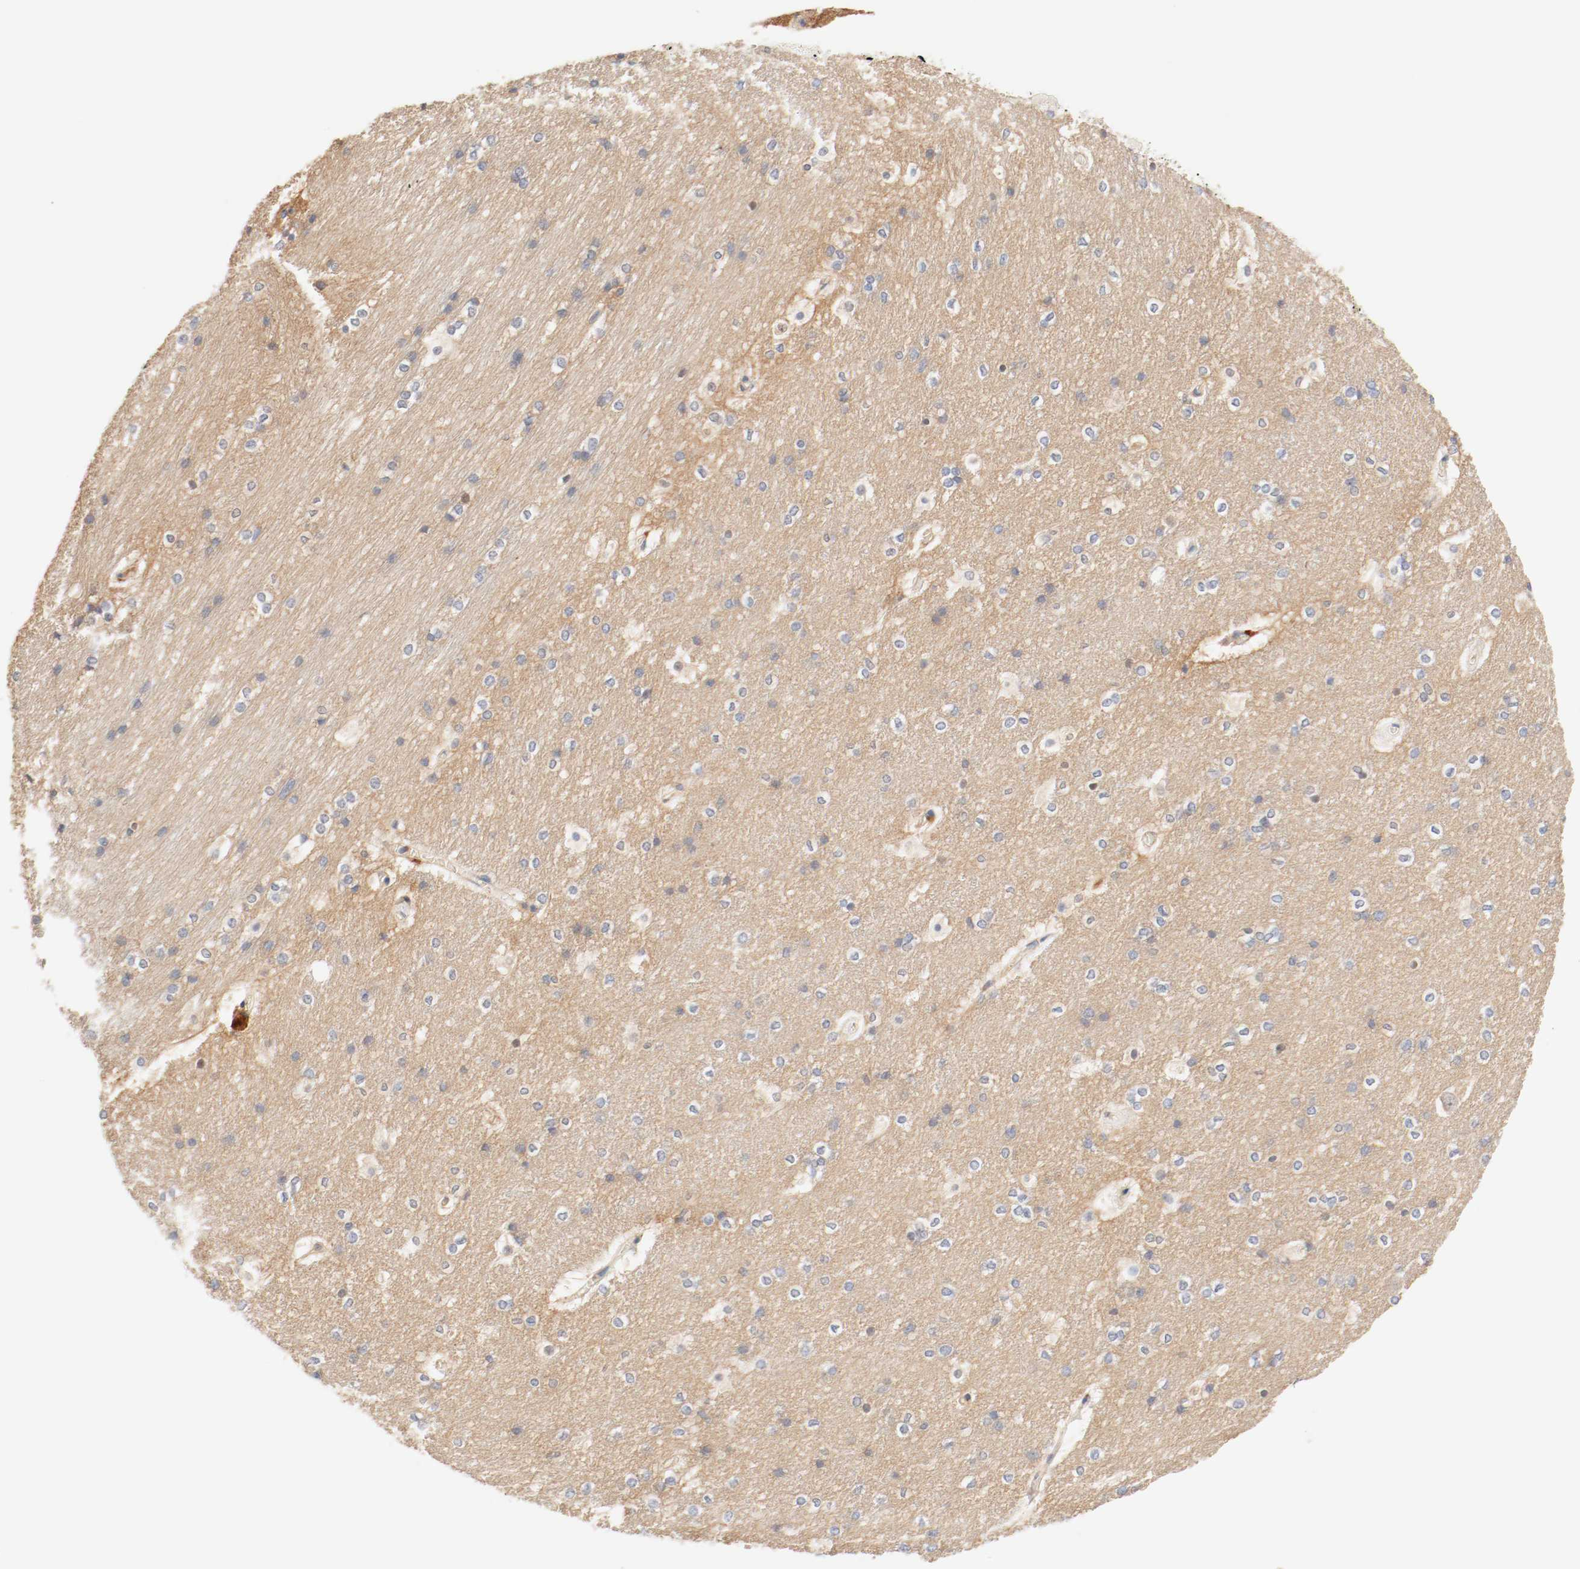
{"staining": {"intensity": "moderate", "quantity": "<25%", "location": "cytoplasmic/membranous"}, "tissue": "hippocampus", "cell_type": "Glial cells", "image_type": "normal", "snomed": [{"axis": "morphology", "description": "Normal tissue, NOS"}, {"axis": "topography", "description": "Hippocampus"}], "caption": "Immunohistochemical staining of benign human hippocampus exhibits low levels of moderate cytoplasmic/membranous expression in approximately <25% of glial cells. (DAB = brown stain, brightfield microscopy at high magnification).", "gene": "GIT1", "patient": {"sex": "female", "age": 19}}